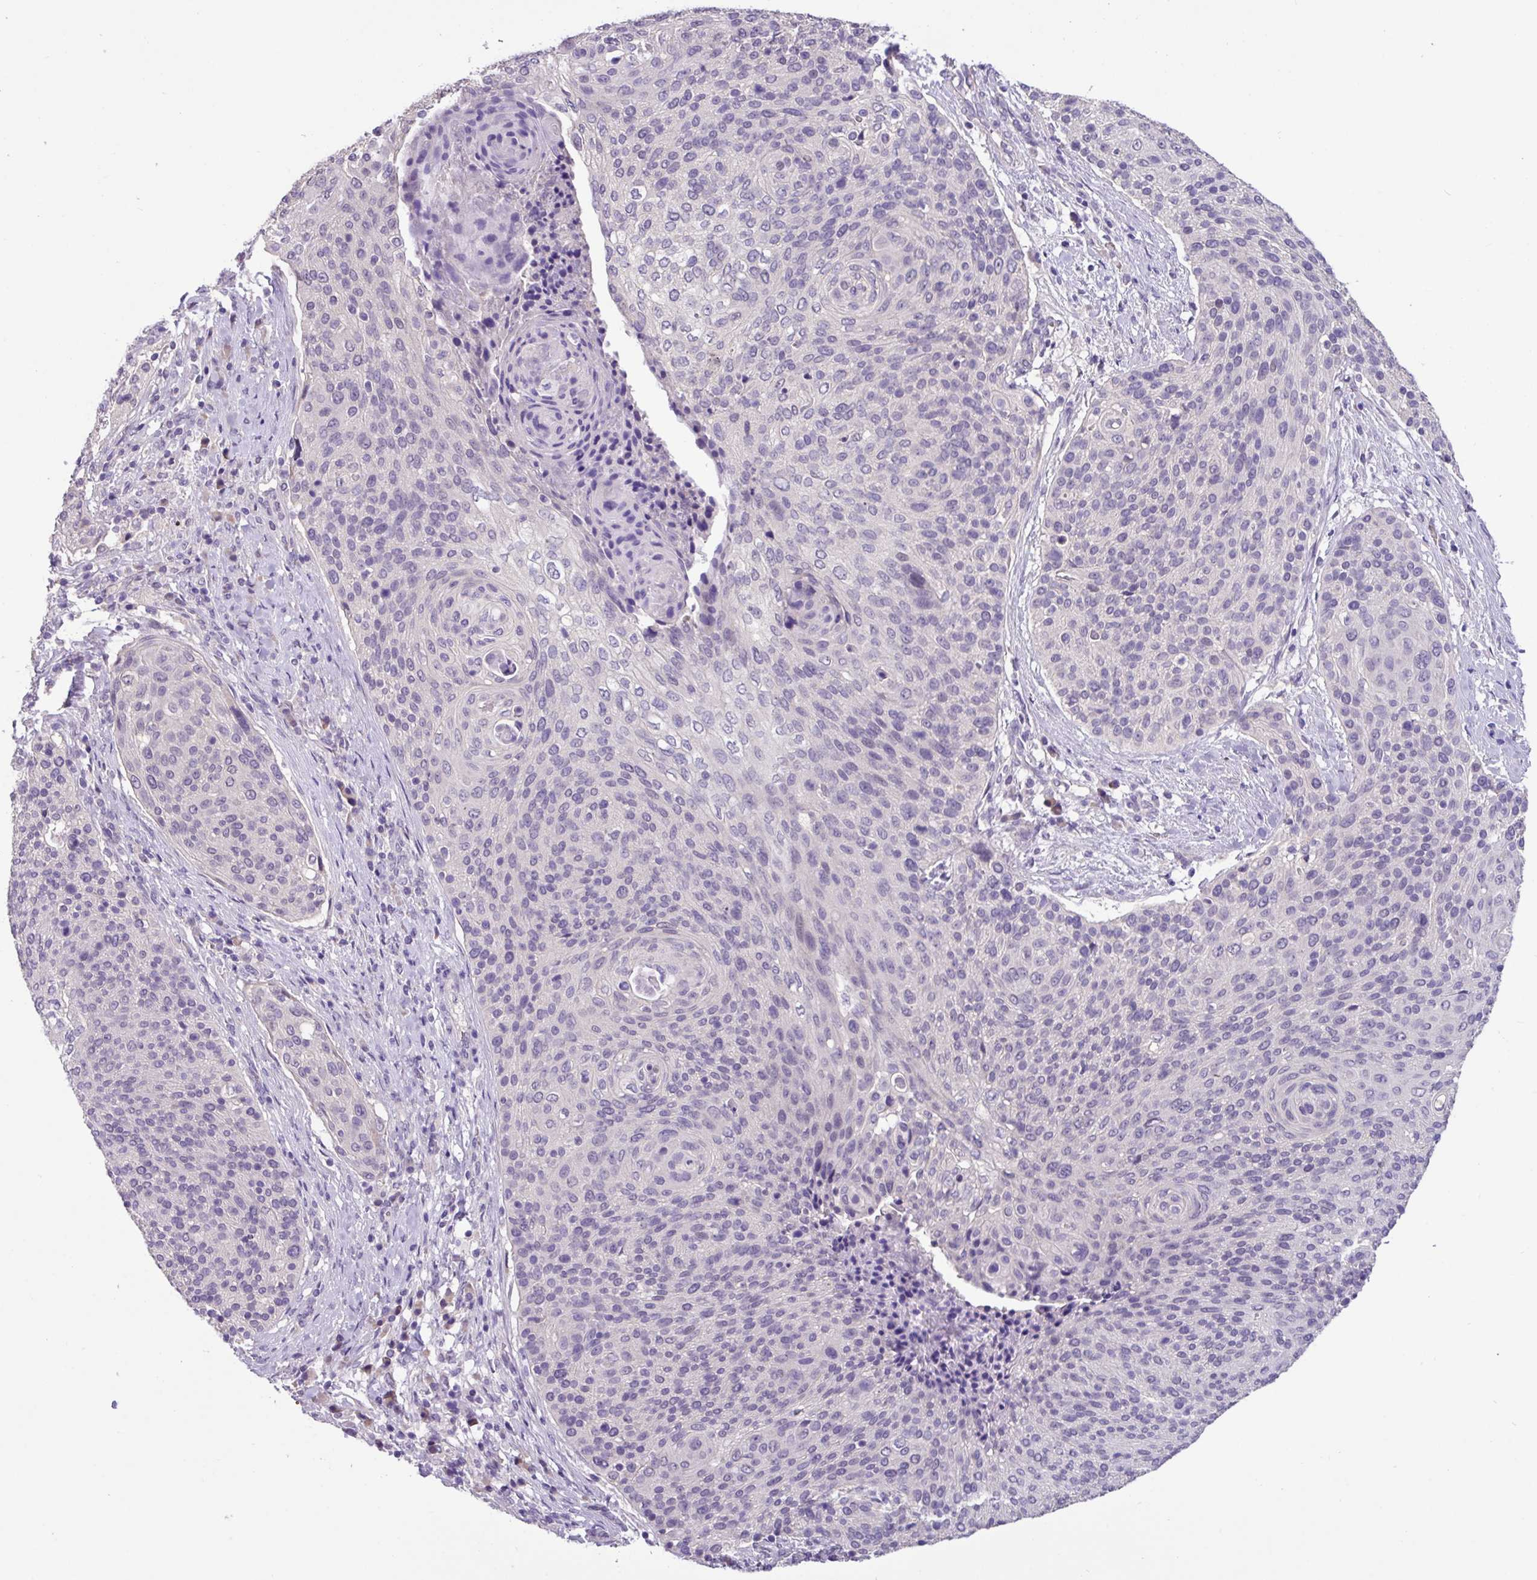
{"staining": {"intensity": "negative", "quantity": "none", "location": "none"}, "tissue": "cervical cancer", "cell_type": "Tumor cells", "image_type": "cancer", "snomed": [{"axis": "morphology", "description": "Squamous cell carcinoma, NOS"}, {"axis": "topography", "description": "Cervix"}], "caption": "Tumor cells are negative for protein expression in human cervical squamous cell carcinoma.", "gene": "PAX8", "patient": {"sex": "female", "age": 31}}